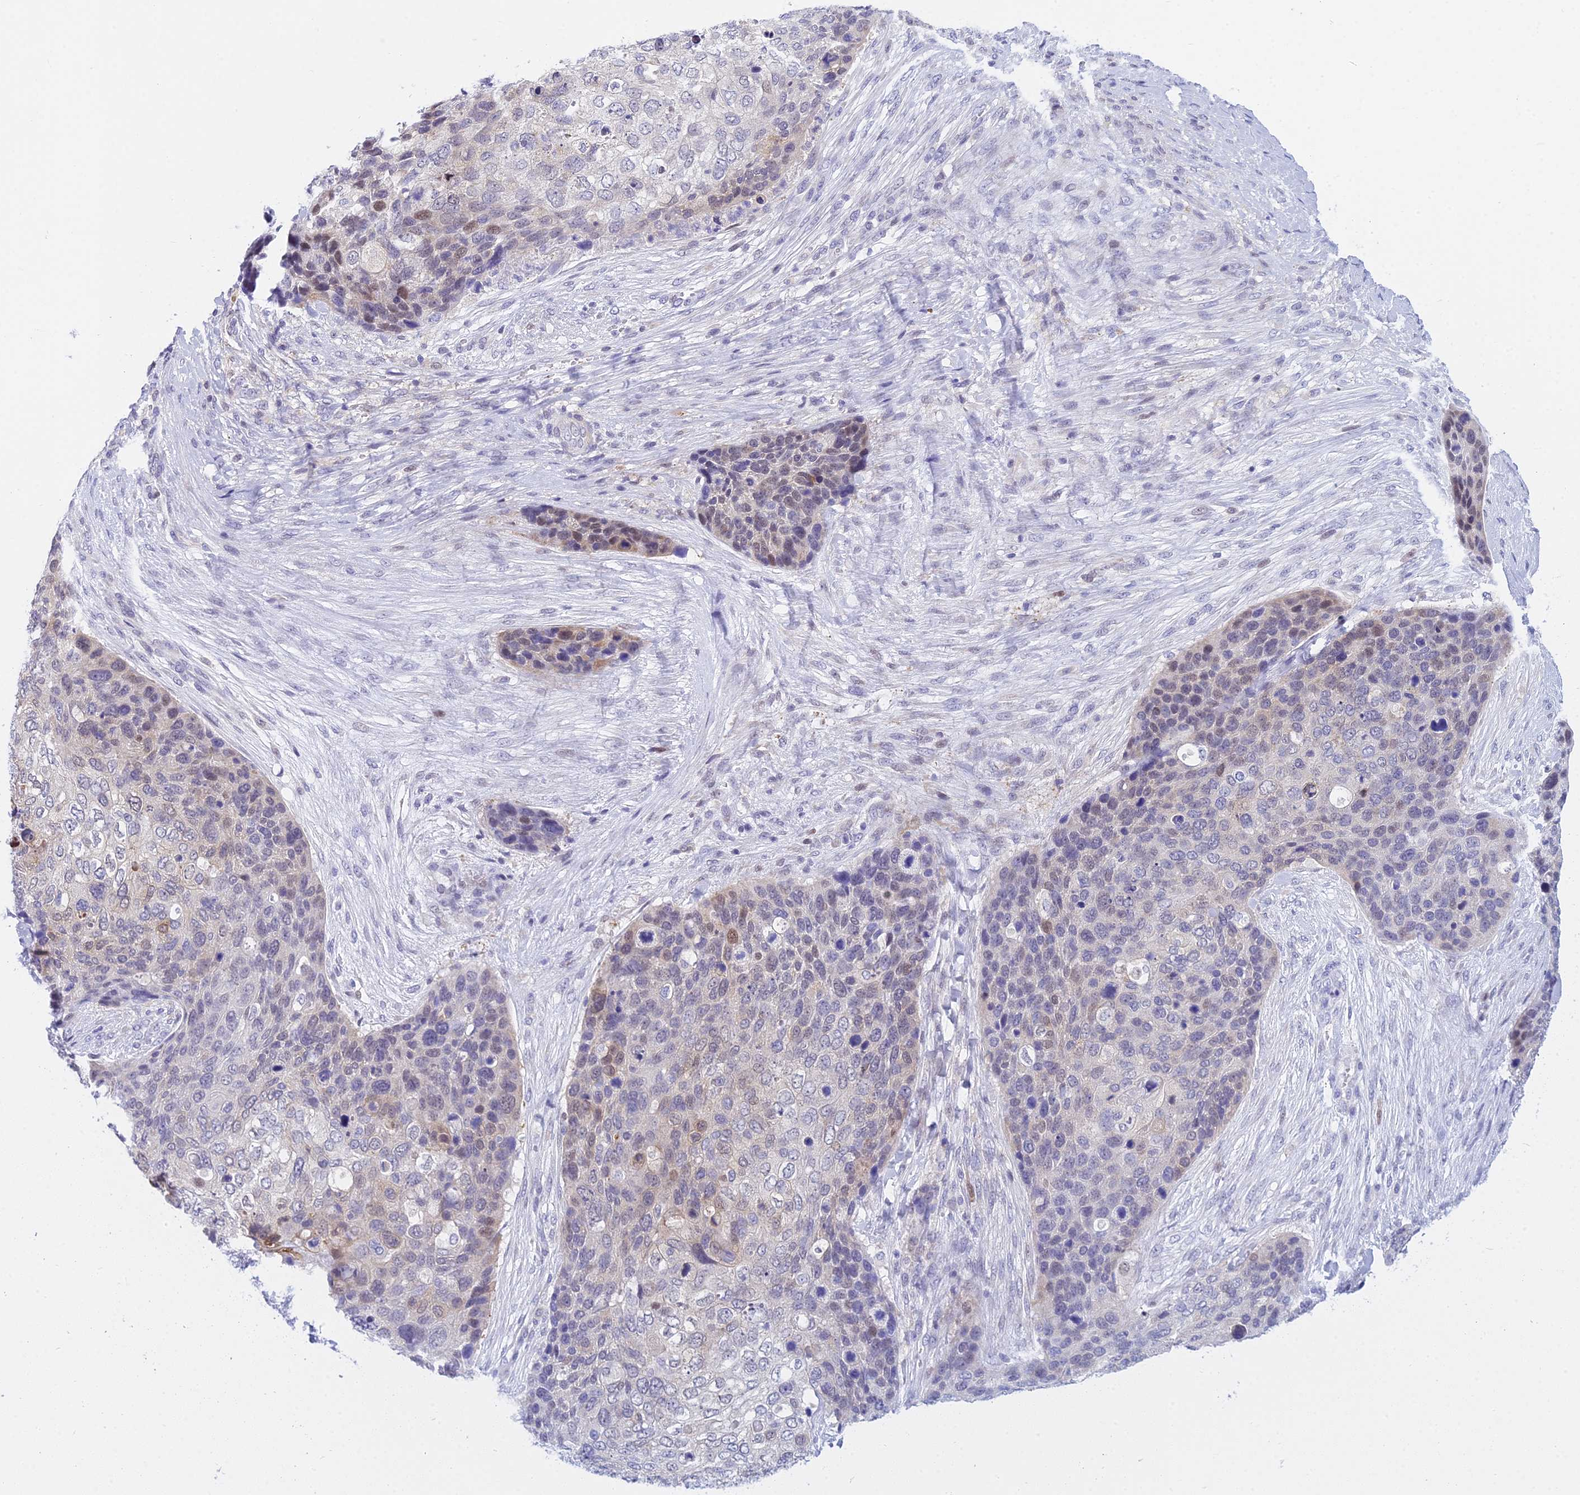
{"staining": {"intensity": "moderate", "quantity": "<25%", "location": "nuclear"}, "tissue": "skin cancer", "cell_type": "Tumor cells", "image_type": "cancer", "snomed": [{"axis": "morphology", "description": "Basal cell carcinoma"}, {"axis": "topography", "description": "Skin"}], "caption": "Immunohistochemical staining of human skin basal cell carcinoma displays moderate nuclear protein positivity in approximately <25% of tumor cells.", "gene": "ZMIZ1", "patient": {"sex": "female", "age": 74}}